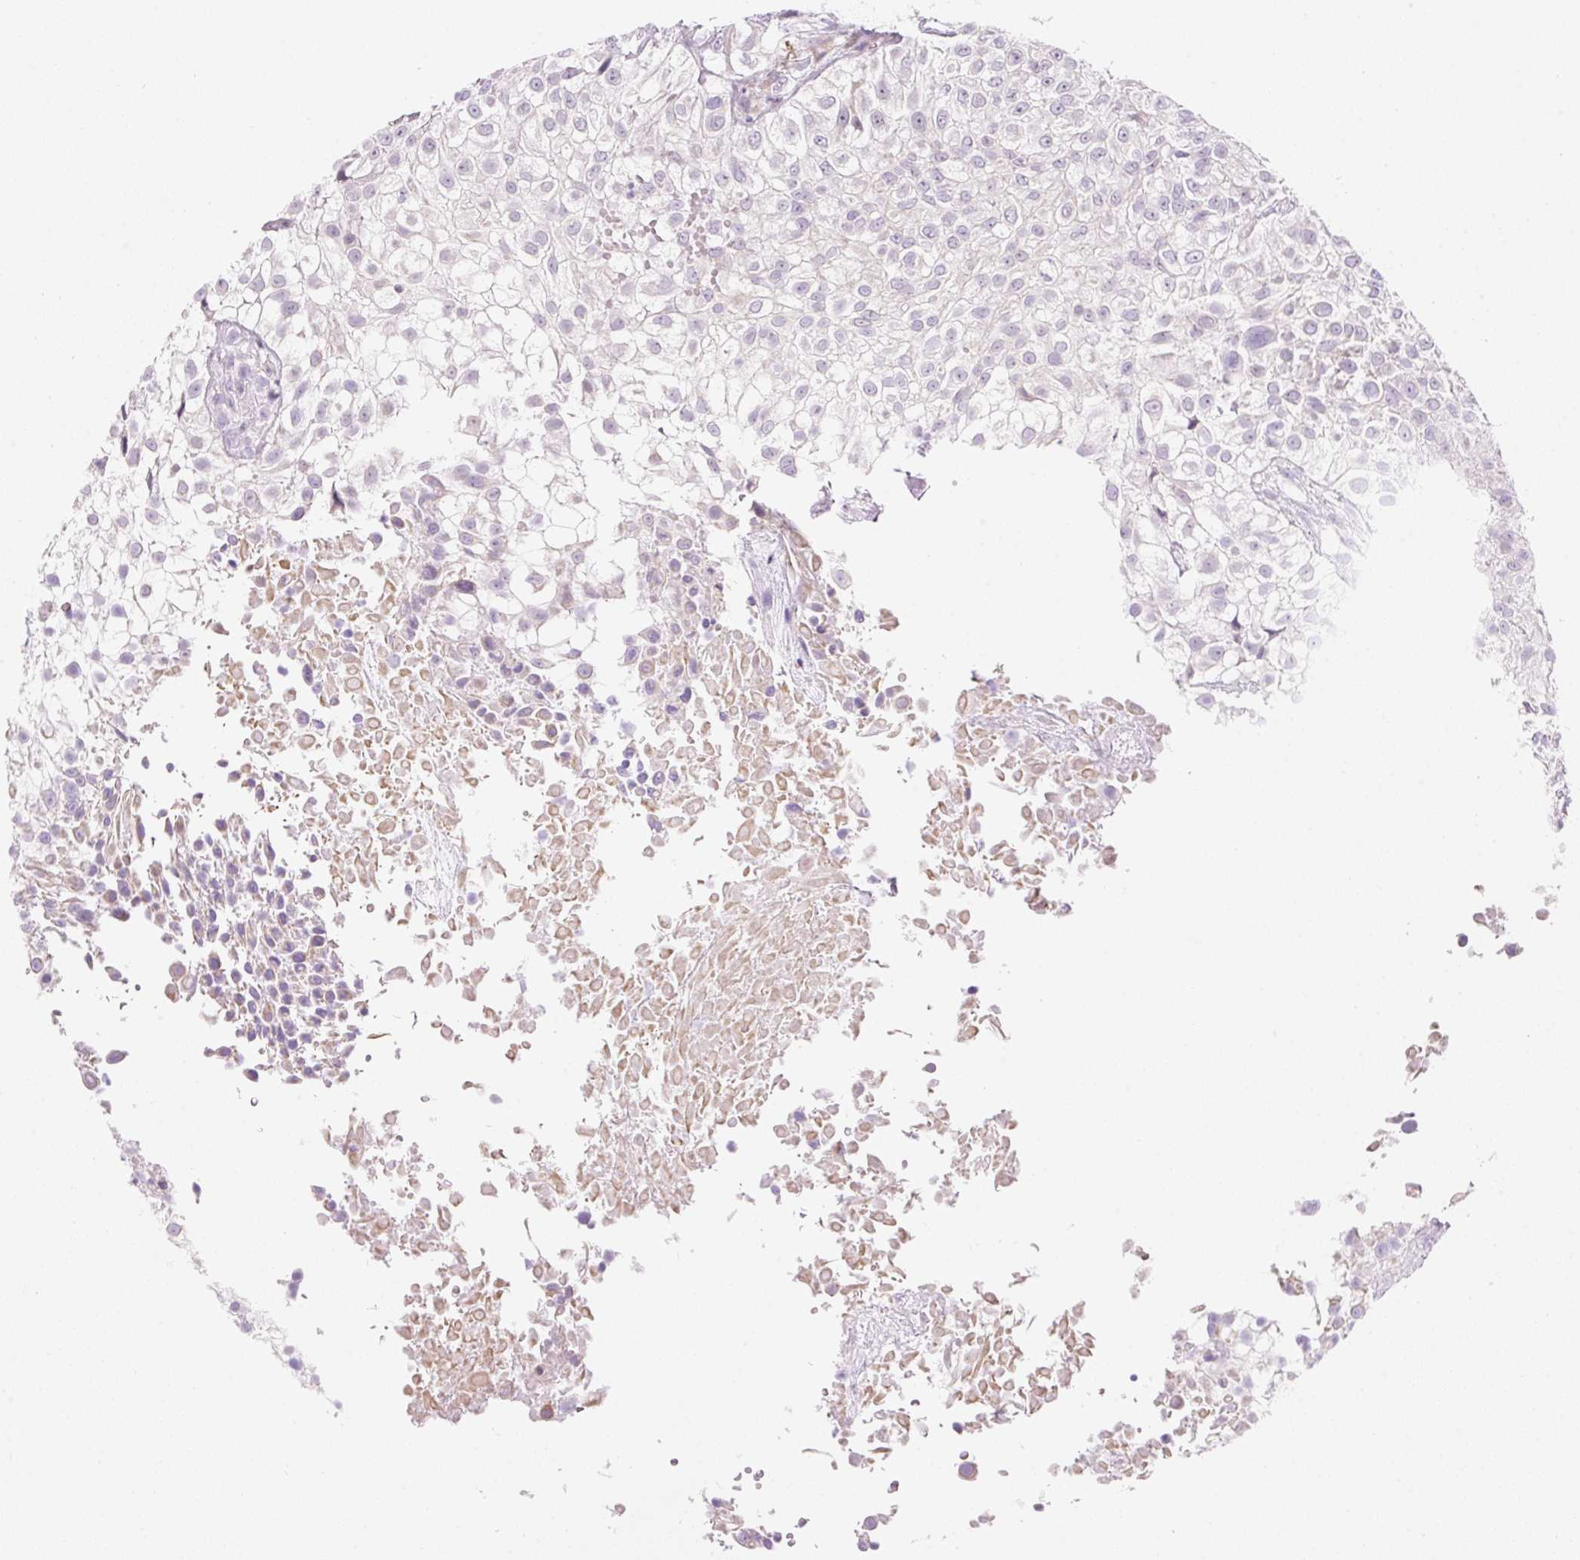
{"staining": {"intensity": "negative", "quantity": "none", "location": "none"}, "tissue": "urothelial cancer", "cell_type": "Tumor cells", "image_type": "cancer", "snomed": [{"axis": "morphology", "description": "Urothelial carcinoma, High grade"}, {"axis": "topography", "description": "Urinary bladder"}], "caption": "DAB immunohistochemical staining of human urothelial carcinoma (high-grade) reveals no significant expression in tumor cells.", "gene": "ZNF121", "patient": {"sex": "male", "age": 56}}